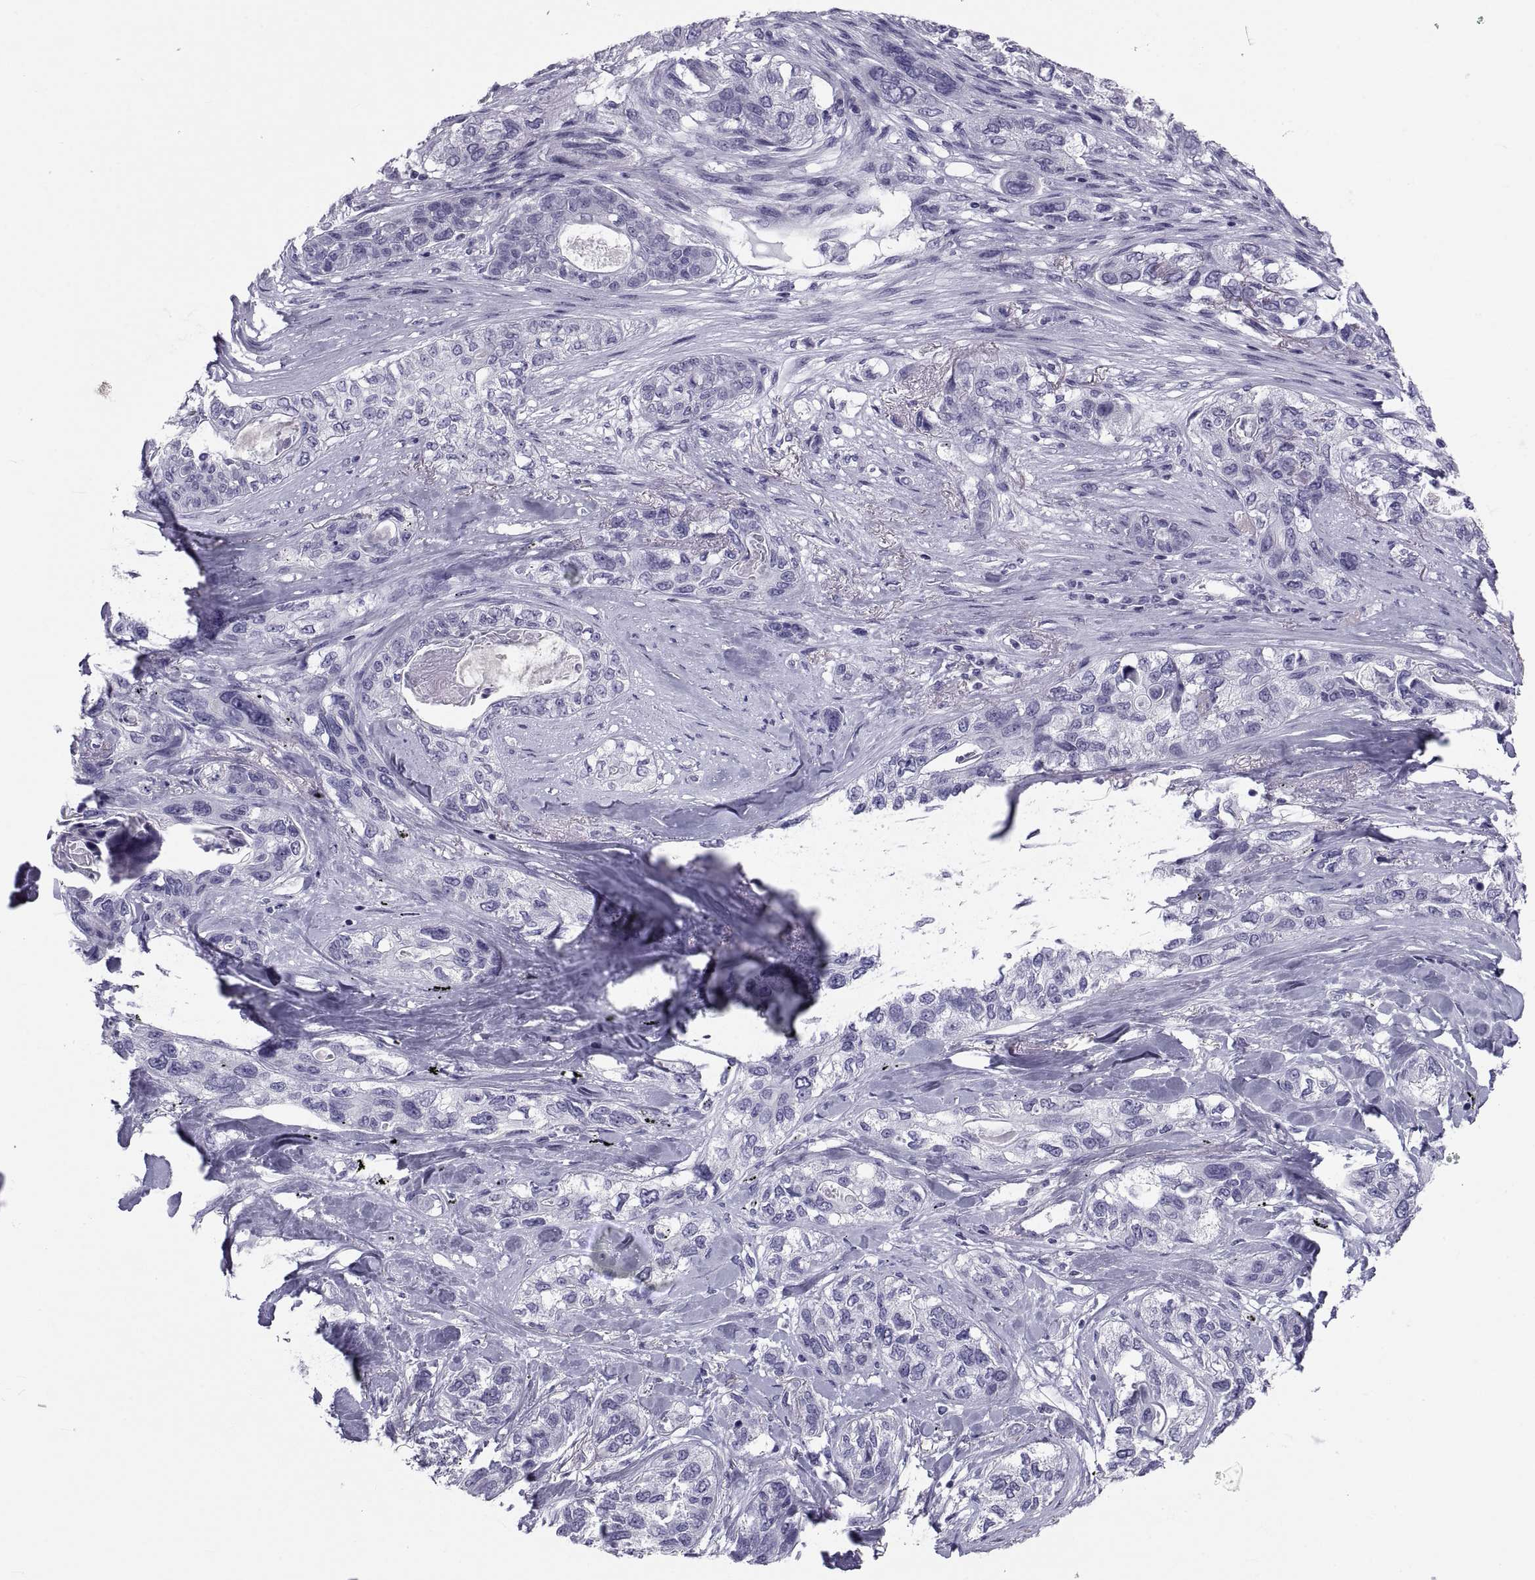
{"staining": {"intensity": "negative", "quantity": "none", "location": "none"}, "tissue": "lung cancer", "cell_type": "Tumor cells", "image_type": "cancer", "snomed": [{"axis": "morphology", "description": "Squamous cell carcinoma, NOS"}, {"axis": "topography", "description": "Lung"}], "caption": "An IHC image of lung squamous cell carcinoma is shown. There is no staining in tumor cells of lung squamous cell carcinoma.", "gene": "DEFB129", "patient": {"sex": "female", "age": 70}}